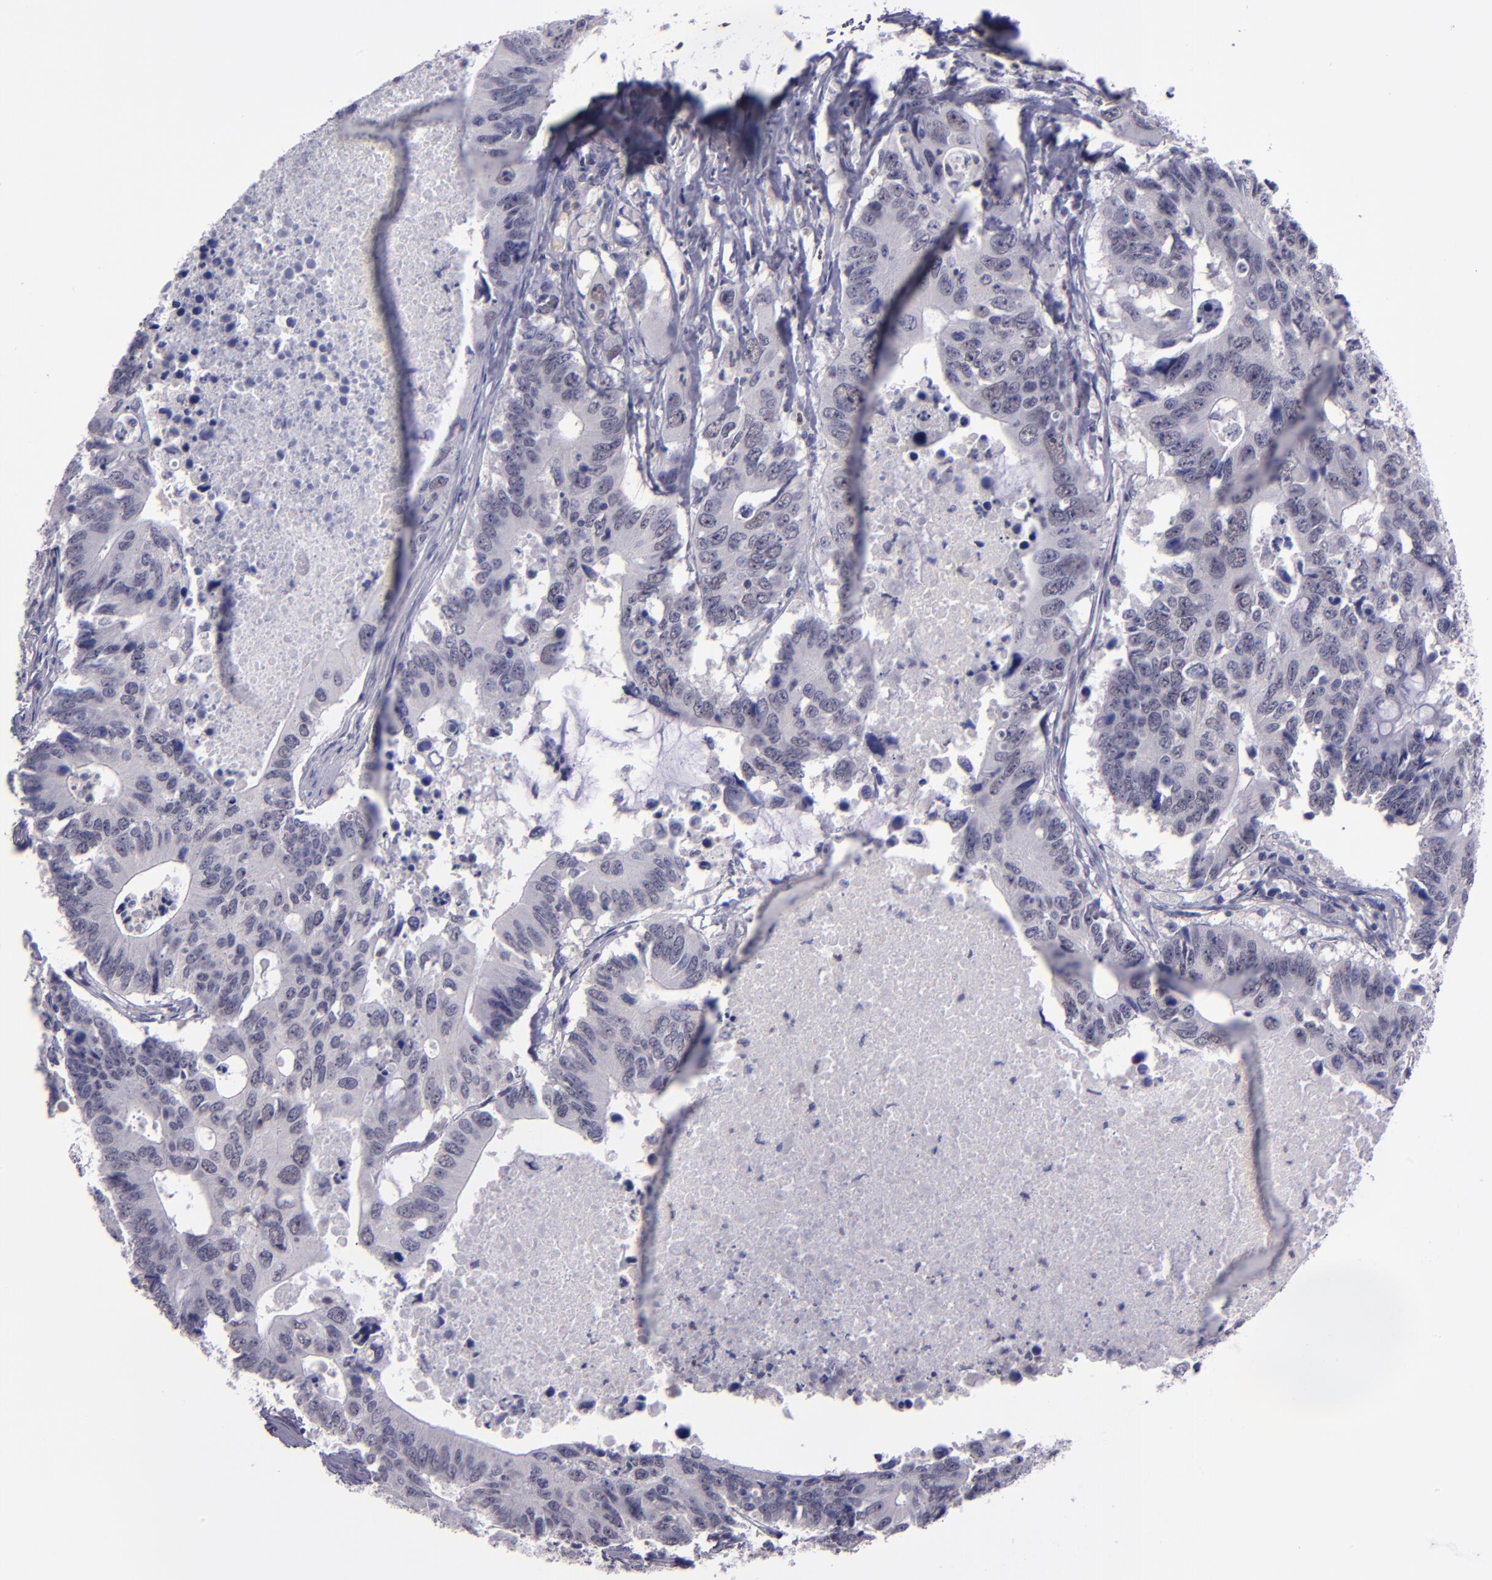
{"staining": {"intensity": "negative", "quantity": "none", "location": "none"}, "tissue": "colorectal cancer", "cell_type": "Tumor cells", "image_type": "cancer", "snomed": [{"axis": "morphology", "description": "Adenocarcinoma, NOS"}, {"axis": "topography", "description": "Colon"}], "caption": "Colorectal cancer was stained to show a protein in brown. There is no significant staining in tumor cells. The staining was performed using DAB (3,3'-diaminobenzidine) to visualize the protein expression in brown, while the nuclei were stained in blue with hematoxylin (Magnification: 20x).", "gene": "CEBPE", "patient": {"sex": "male", "age": 71}}